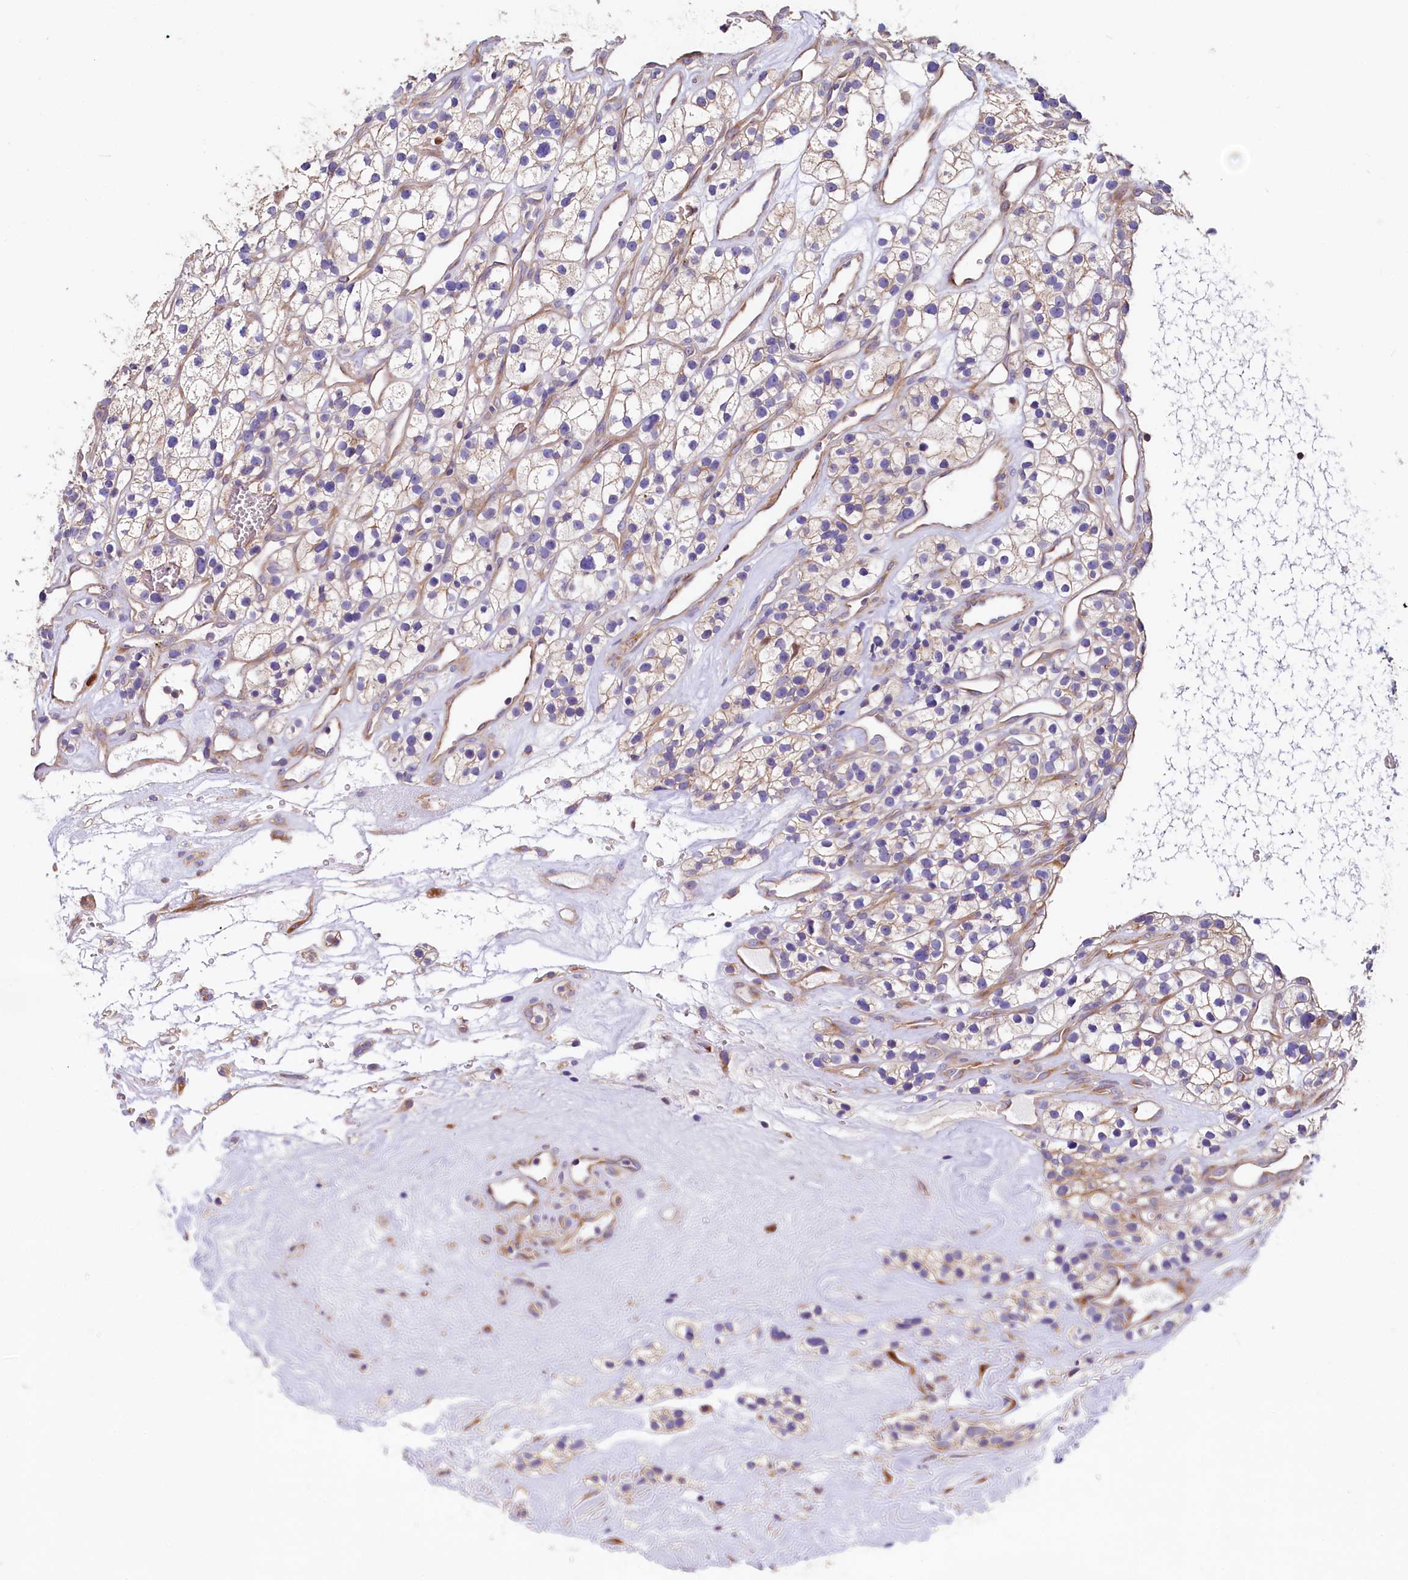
{"staining": {"intensity": "weak", "quantity": "25%-75%", "location": "cytoplasmic/membranous"}, "tissue": "renal cancer", "cell_type": "Tumor cells", "image_type": "cancer", "snomed": [{"axis": "morphology", "description": "Adenocarcinoma, NOS"}, {"axis": "topography", "description": "Kidney"}], "caption": "IHC of human renal cancer reveals low levels of weak cytoplasmic/membranous expression in approximately 25%-75% of tumor cells. (IHC, brightfield microscopy, high magnification).", "gene": "WNT8A", "patient": {"sex": "female", "age": 57}}